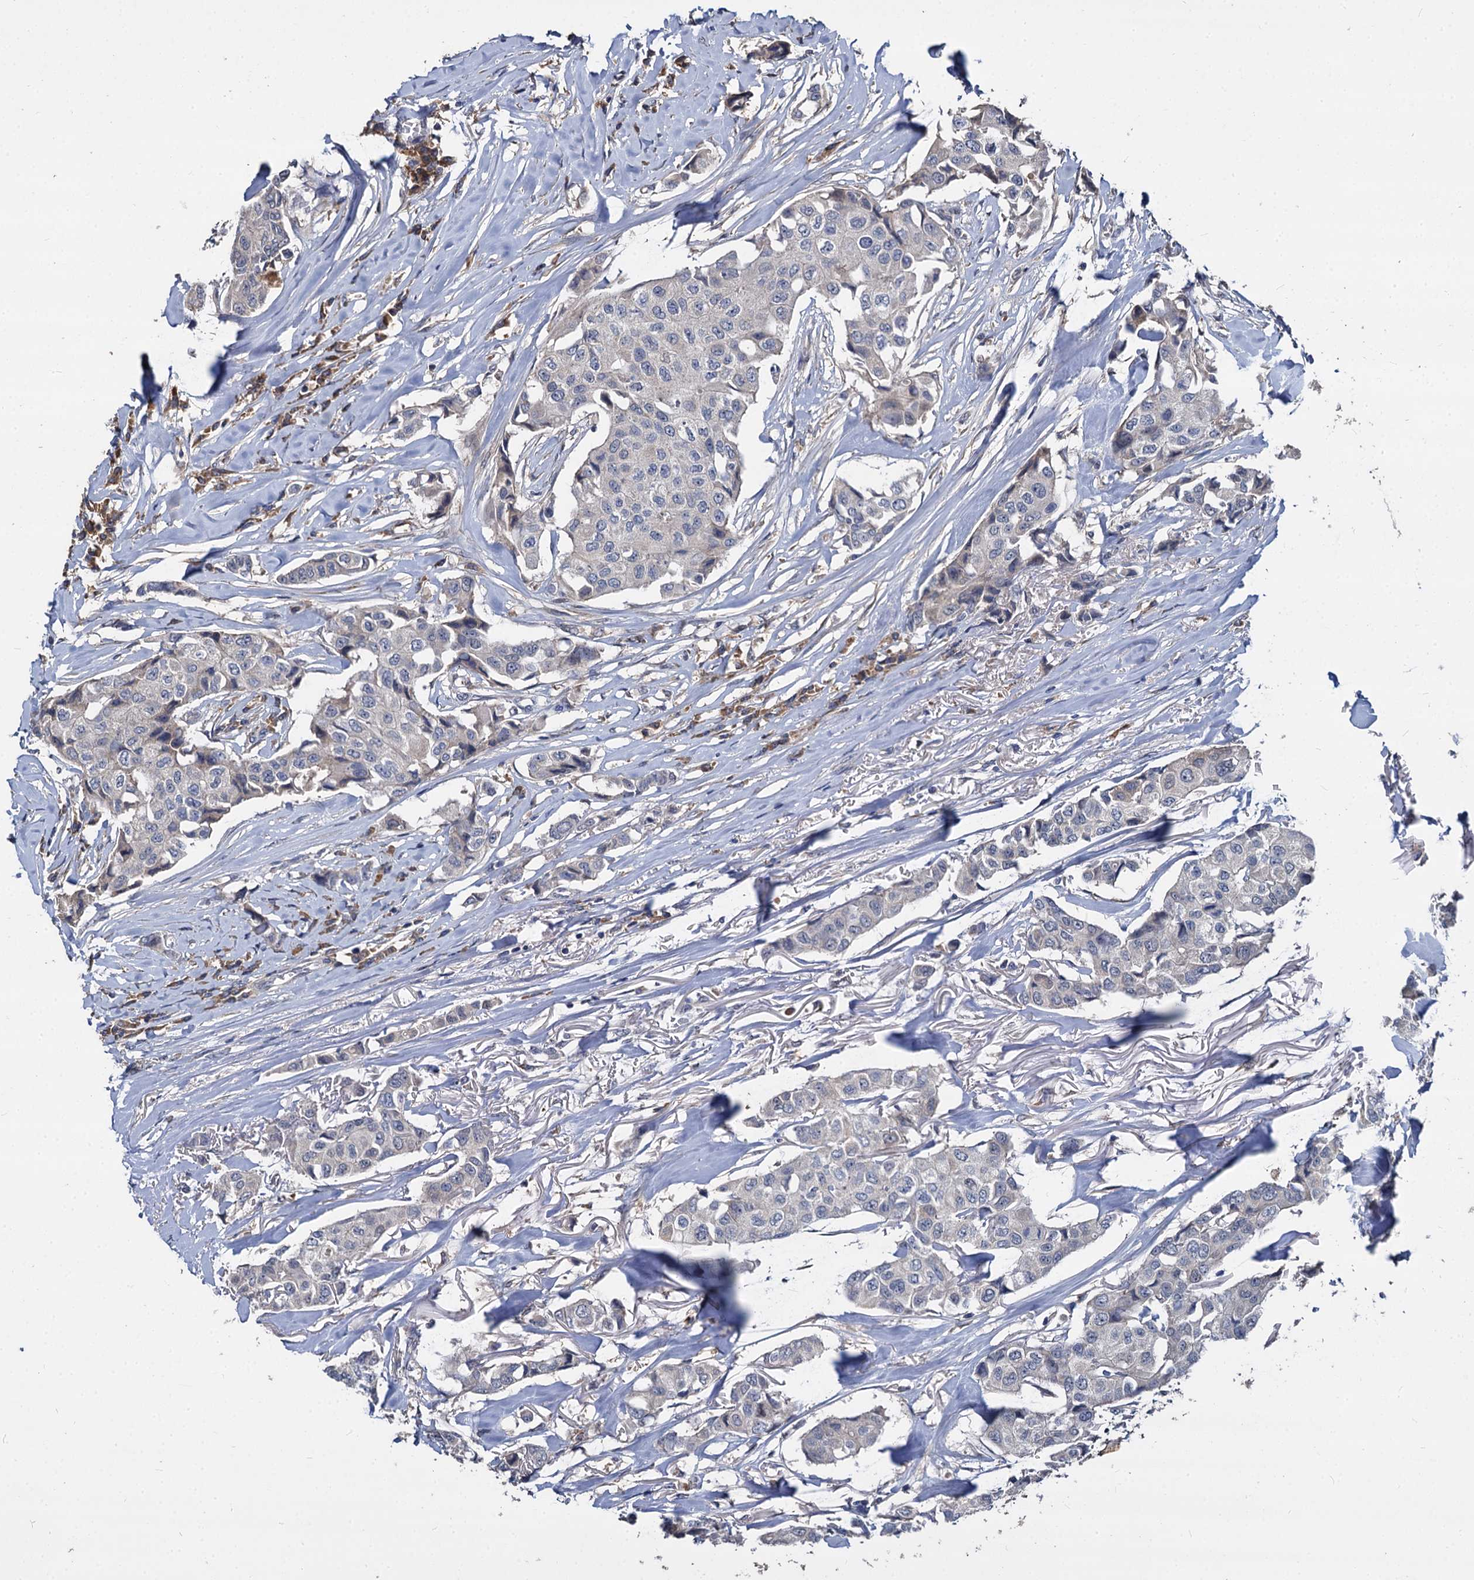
{"staining": {"intensity": "negative", "quantity": "none", "location": "none"}, "tissue": "breast cancer", "cell_type": "Tumor cells", "image_type": "cancer", "snomed": [{"axis": "morphology", "description": "Duct carcinoma"}, {"axis": "topography", "description": "Breast"}], "caption": "Immunohistochemistry micrograph of neoplastic tissue: human breast cancer stained with DAB (3,3'-diaminobenzidine) exhibits no significant protein expression in tumor cells.", "gene": "CCDC184", "patient": {"sex": "female", "age": 80}}